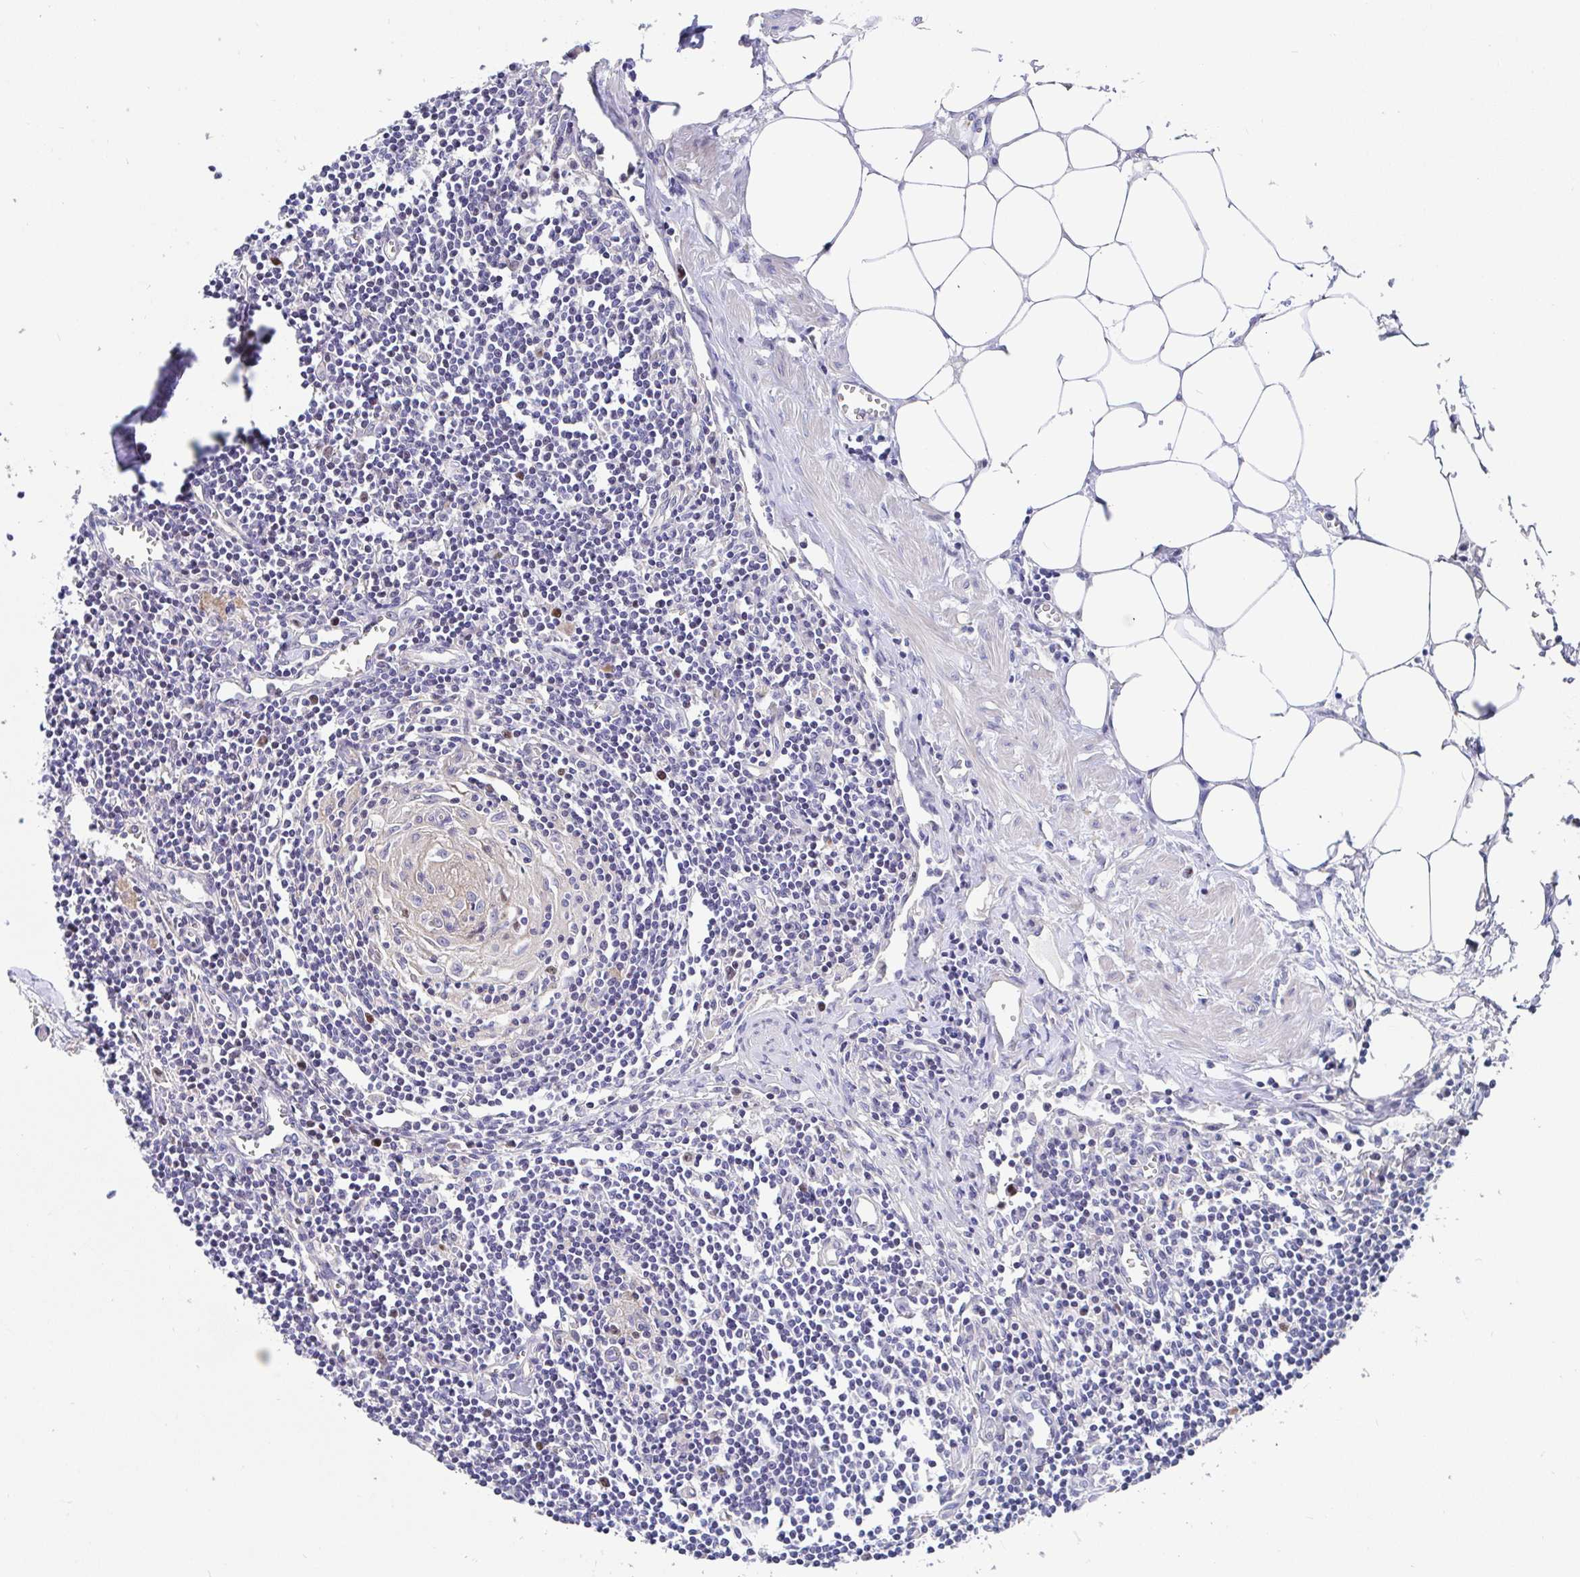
{"staining": {"intensity": "moderate", "quantity": "25%-75%", "location": "nuclear"}, "tissue": "lymph node", "cell_type": "Germinal center cells", "image_type": "normal", "snomed": [{"axis": "morphology", "description": "Normal tissue, NOS"}, {"axis": "topography", "description": "Lymph node"}], "caption": "Moderate nuclear protein expression is identified in about 25%-75% of germinal center cells in lymph node.", "gene": "TIMELESS", "patient": {"sex": "male", "age": 66}}